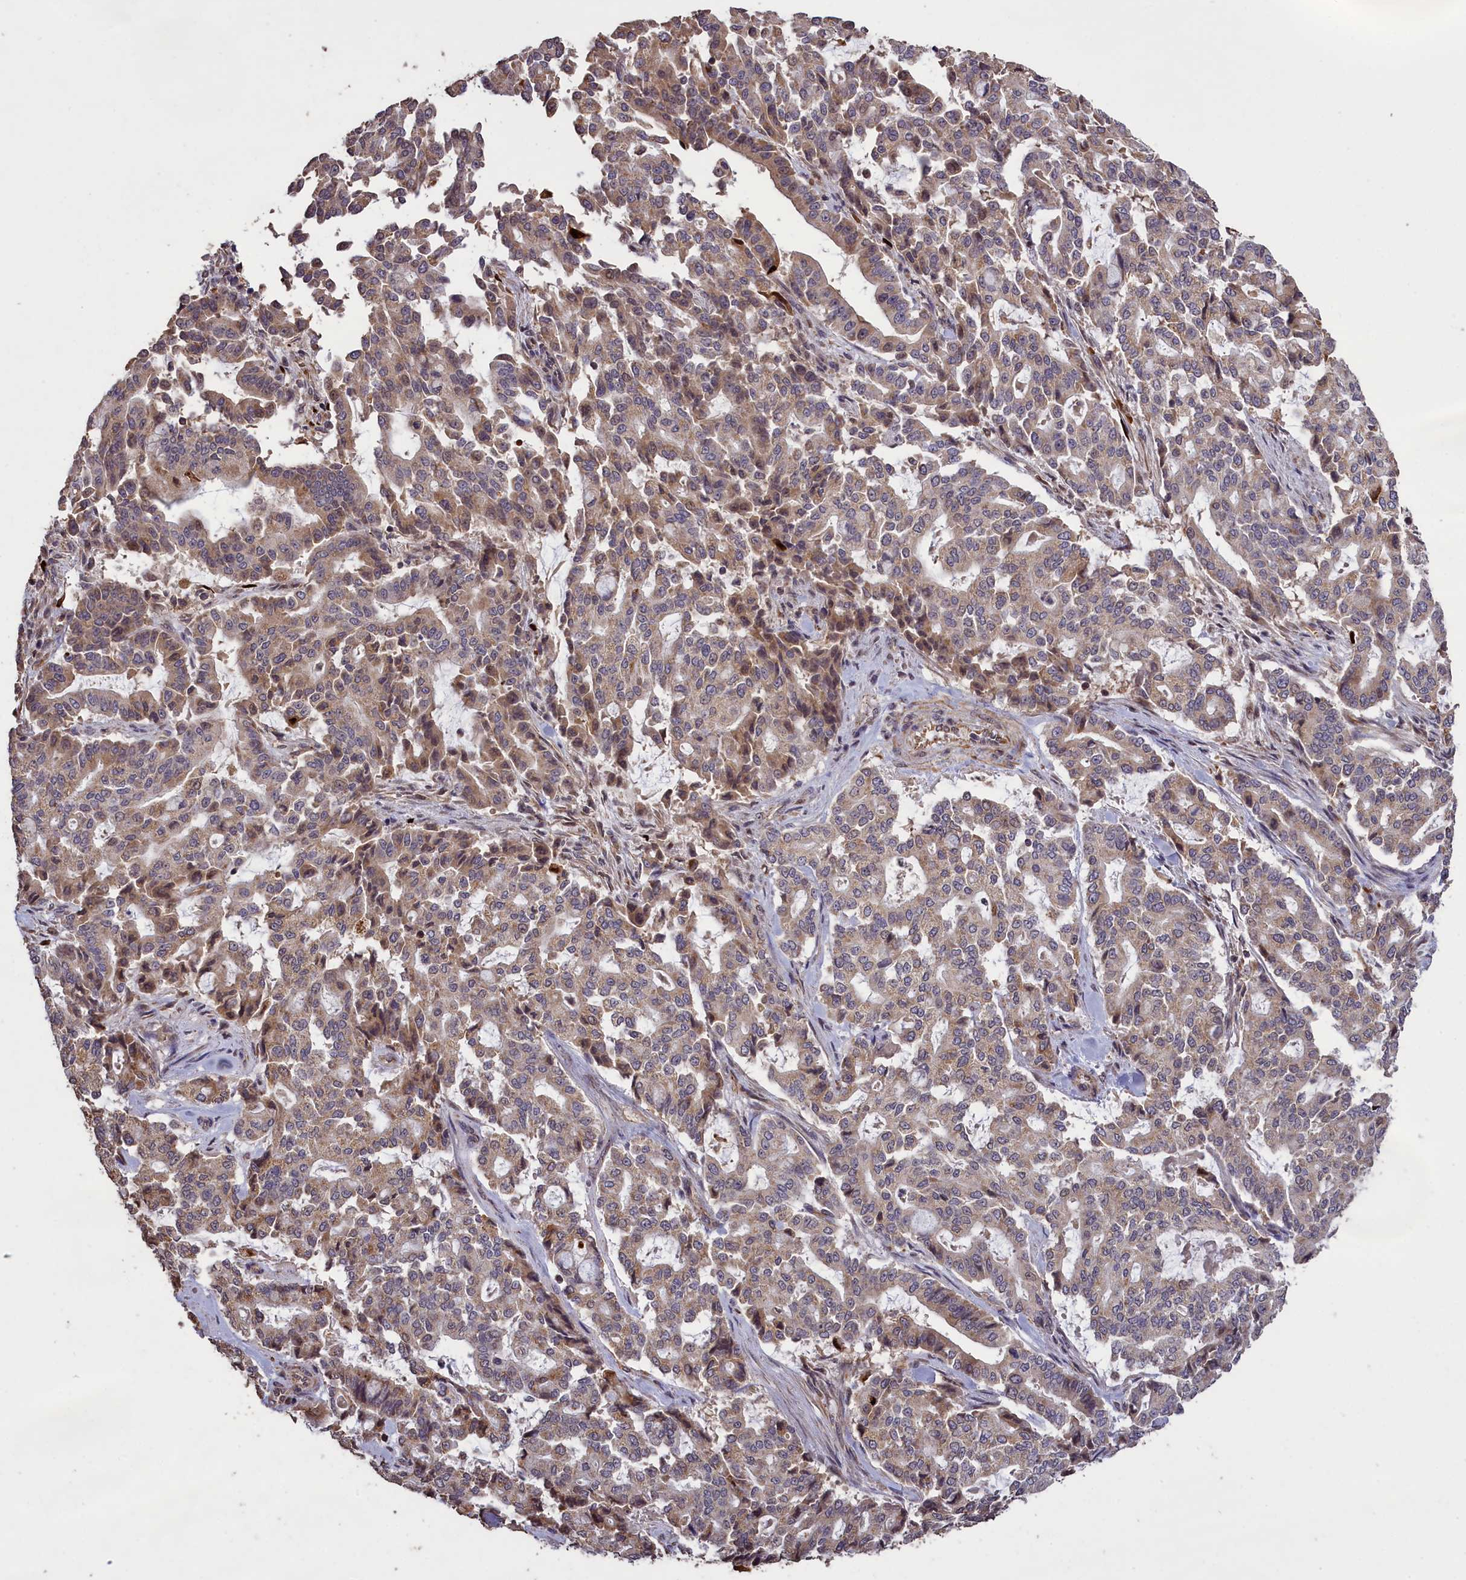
{"staining": {"intensity": "moderate", "quantity": "25%-75%", "location": "cytoplasmic/membranous"}, "tissue": "pancreatic cancer", "cell_type": "Tumor cells", "image_type": "cancer", "snomed": [{"axis": "morphology", "description": "Adenocarcinoma, NOS"}, {"axis": "topography", "description": "Pancreas"}], "caption": "Human pancreatic cancer (adenocarcinoma) stained for a protein (brown) displays moderate cytoplasmic/membranous positive staining in approximately 25%-75% of tumor cells.", "gene": "CLRN2", "patient": {"sex": "male", "age": 63}}